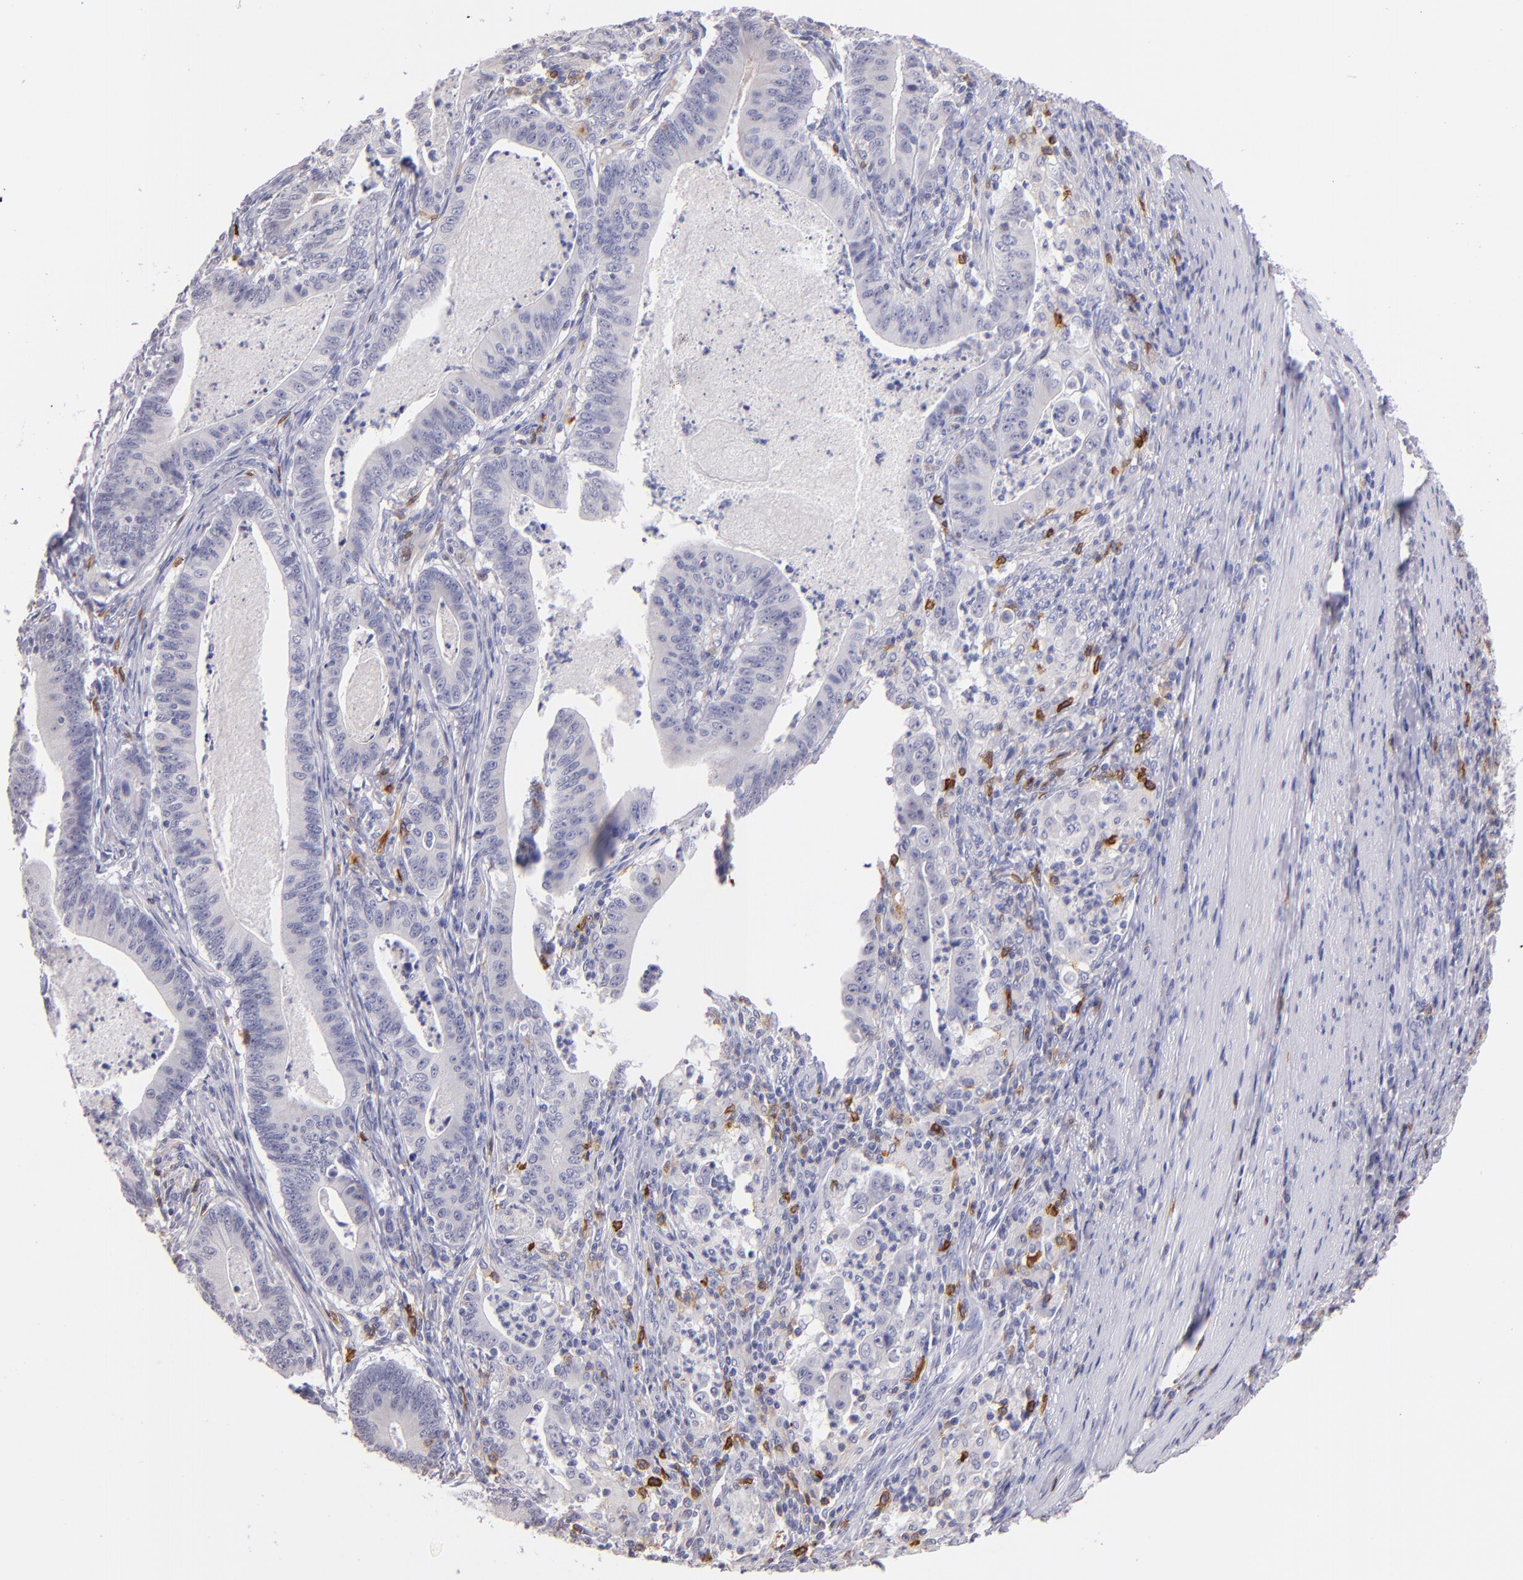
{"staining": {"intensity": "negative", "quantity": "none", "location": "none"}, "tissue": "stomach cancer", "cell_type": "Tumor cells", "image_type": "cancer", "snomed": [{"axis": "morphology", "description": "Adenocarcinoma, NOS"}, {"axis": "topography", "description": "Stomach, lower"}], "caption": "IHC image of human stomach cancer stained for a protein (brown), which shows no staining in tumor cells.", "gene": "IL2RA", "patient": {"sex": "female", "age": 86}}